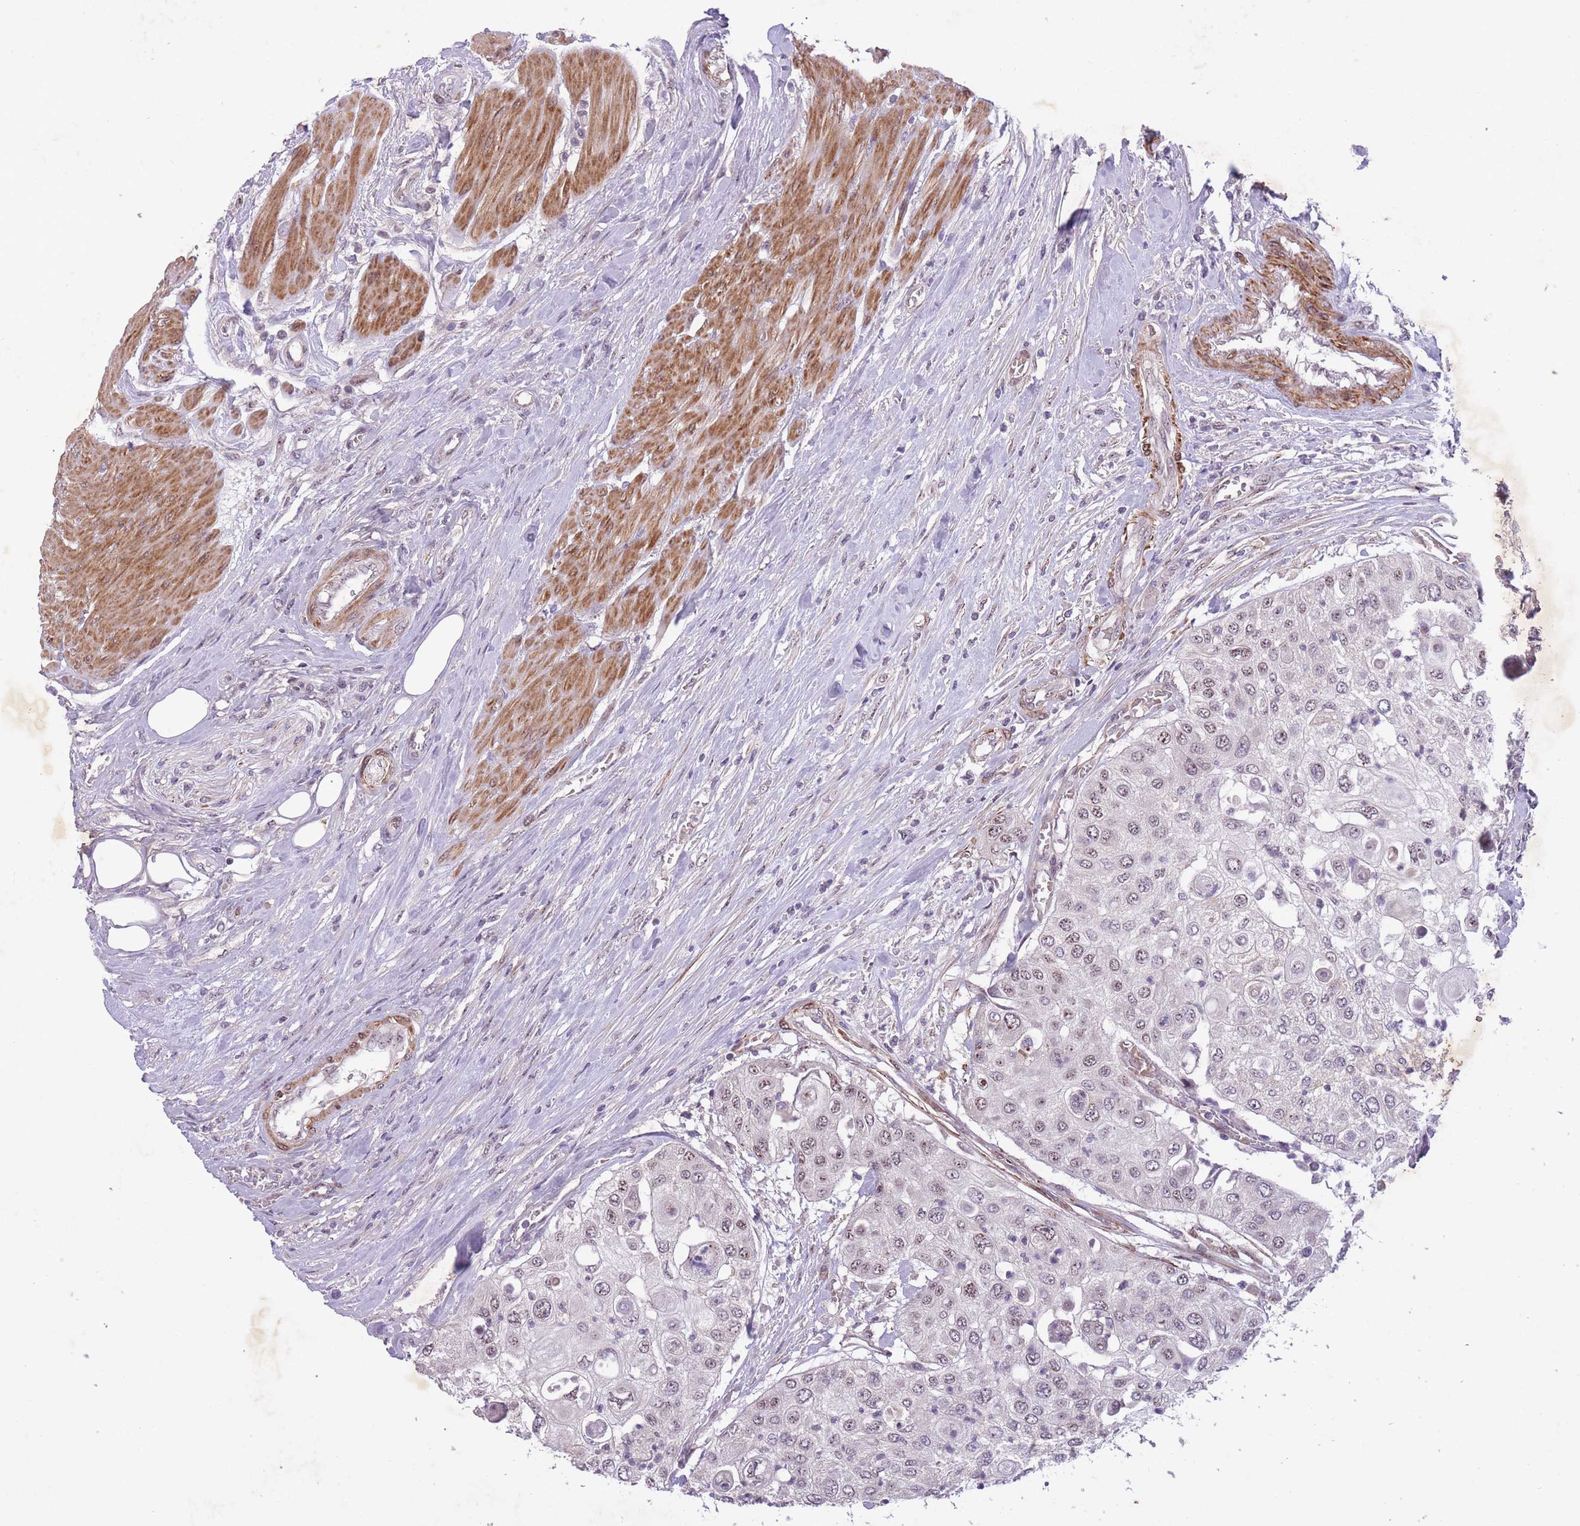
{"staining": {"intensity": "weak", "quantity": "<25%", "location": "nuclear"}, "tissue": "urothelial cancer", "cell_type": "Tumor cells", "image_type": "cancer", "snomed": [{"axis": "morphology", "description": "Urothelial carcinoma, High grade"}, {"axis": "topography", "description": "Urinary bladder"}], "caption": "Urothelial carcinoma (high-grade) was stained to show a protein in brown. There is no significant staining in tumor cells.", "gene": "CBX6", "patient": {"sex": "female", "age": 79}}